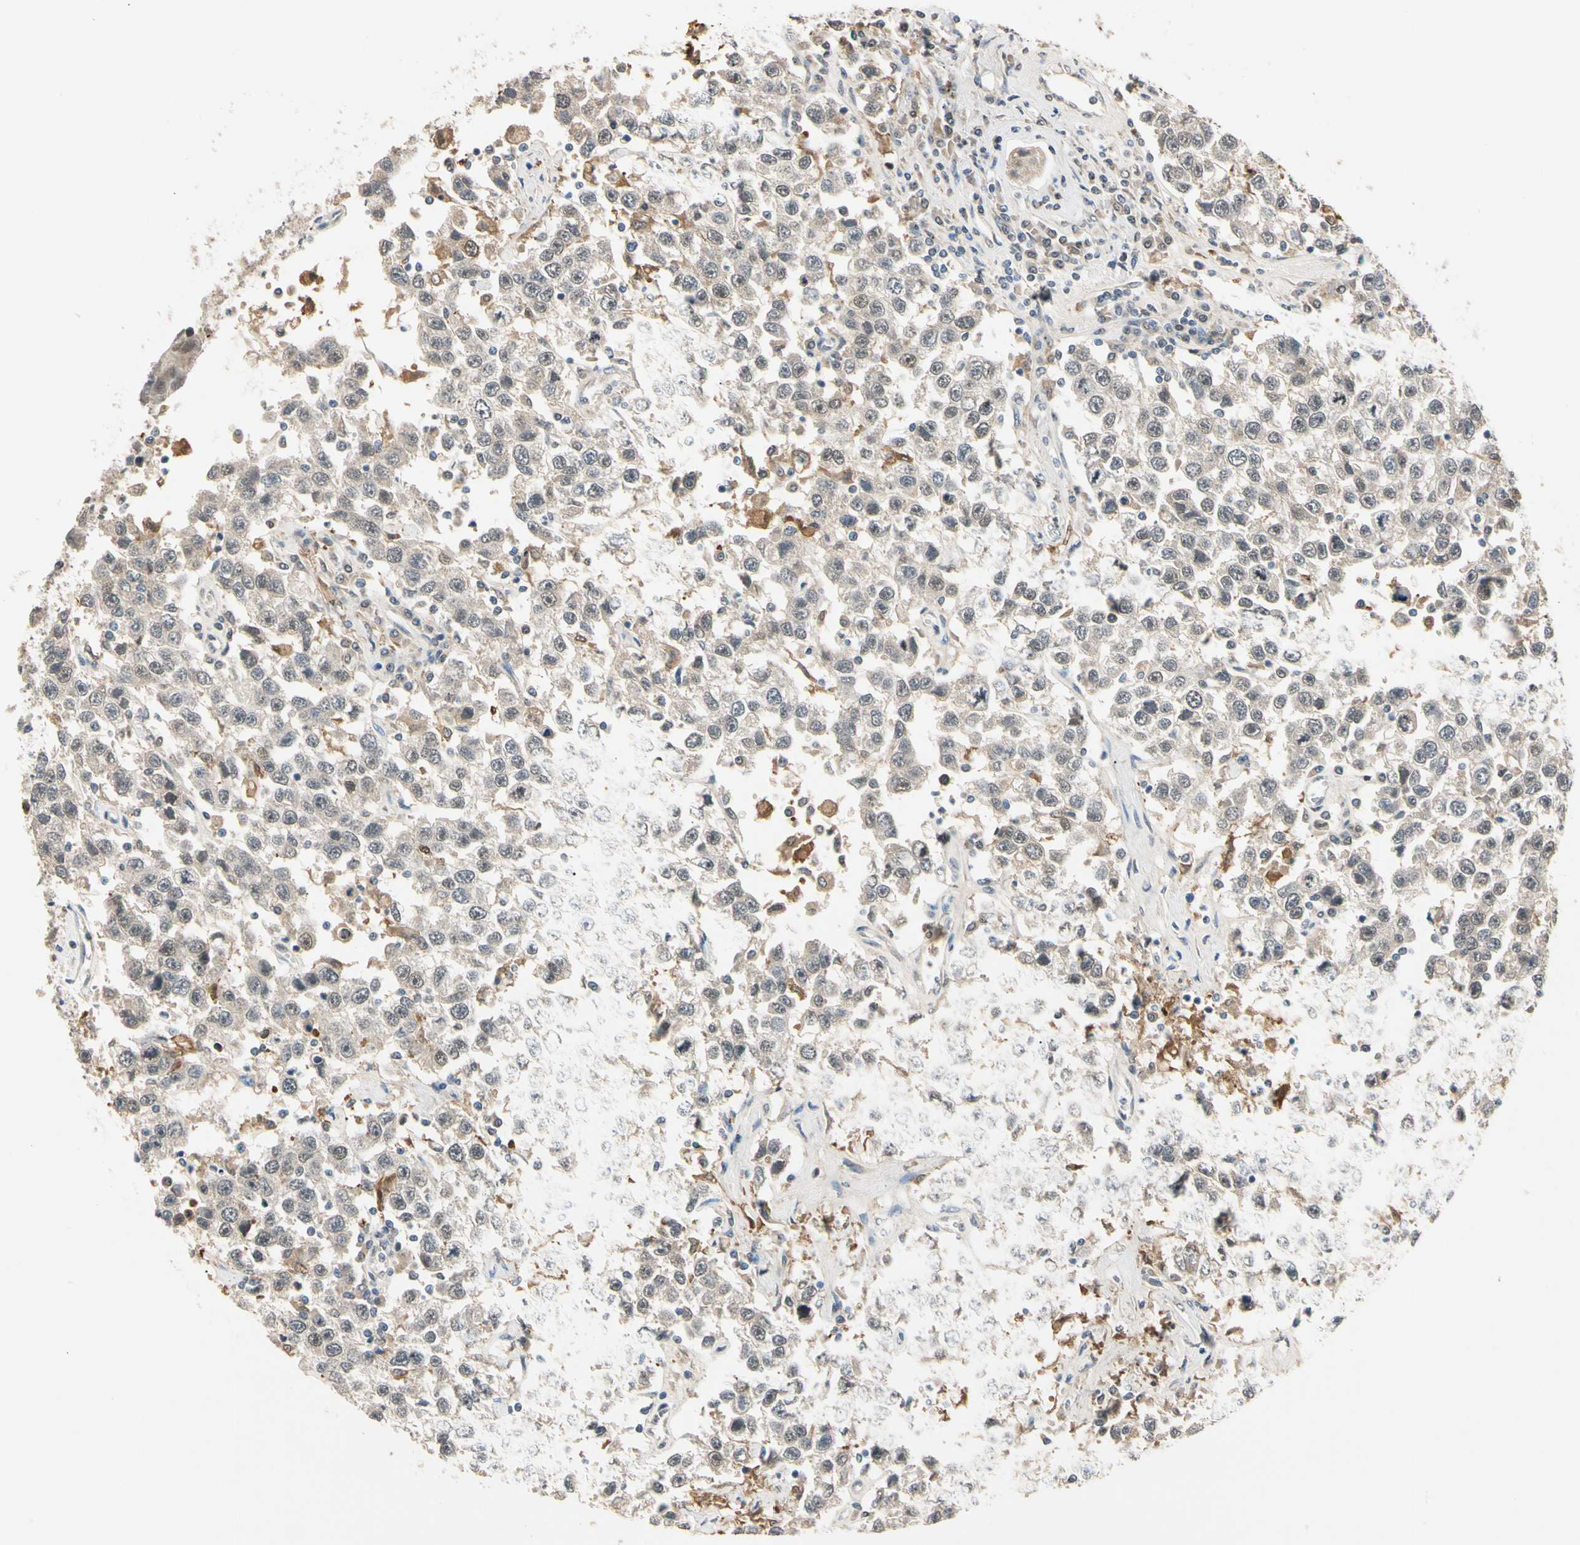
{"staining": {"intensity": "weak", "quantity": ">75%", "location": "cytoplasmic/membranous,nuclear"}, "tissue": "testis cancer", "cell_type": "Tumor cells", "image_type": "cancer", "snomed": [{"axis": "morphology", "description": "Seminoma, NOS"}, {"axis": "topography", "description": "Testis"}], "caption": "The immunohistochemical stain shows weak cytoplasmic/membranous and nuclear staining in tumor cells of testis cancer tissue. Using DAB (3,3'-diaminobenzidine) (brown) and hematoxylin (blue) stains, captured at high magnification using brightfield microscopy.", "gene": "RIOX2", "patient": {"sex": "male", "age": 41}}